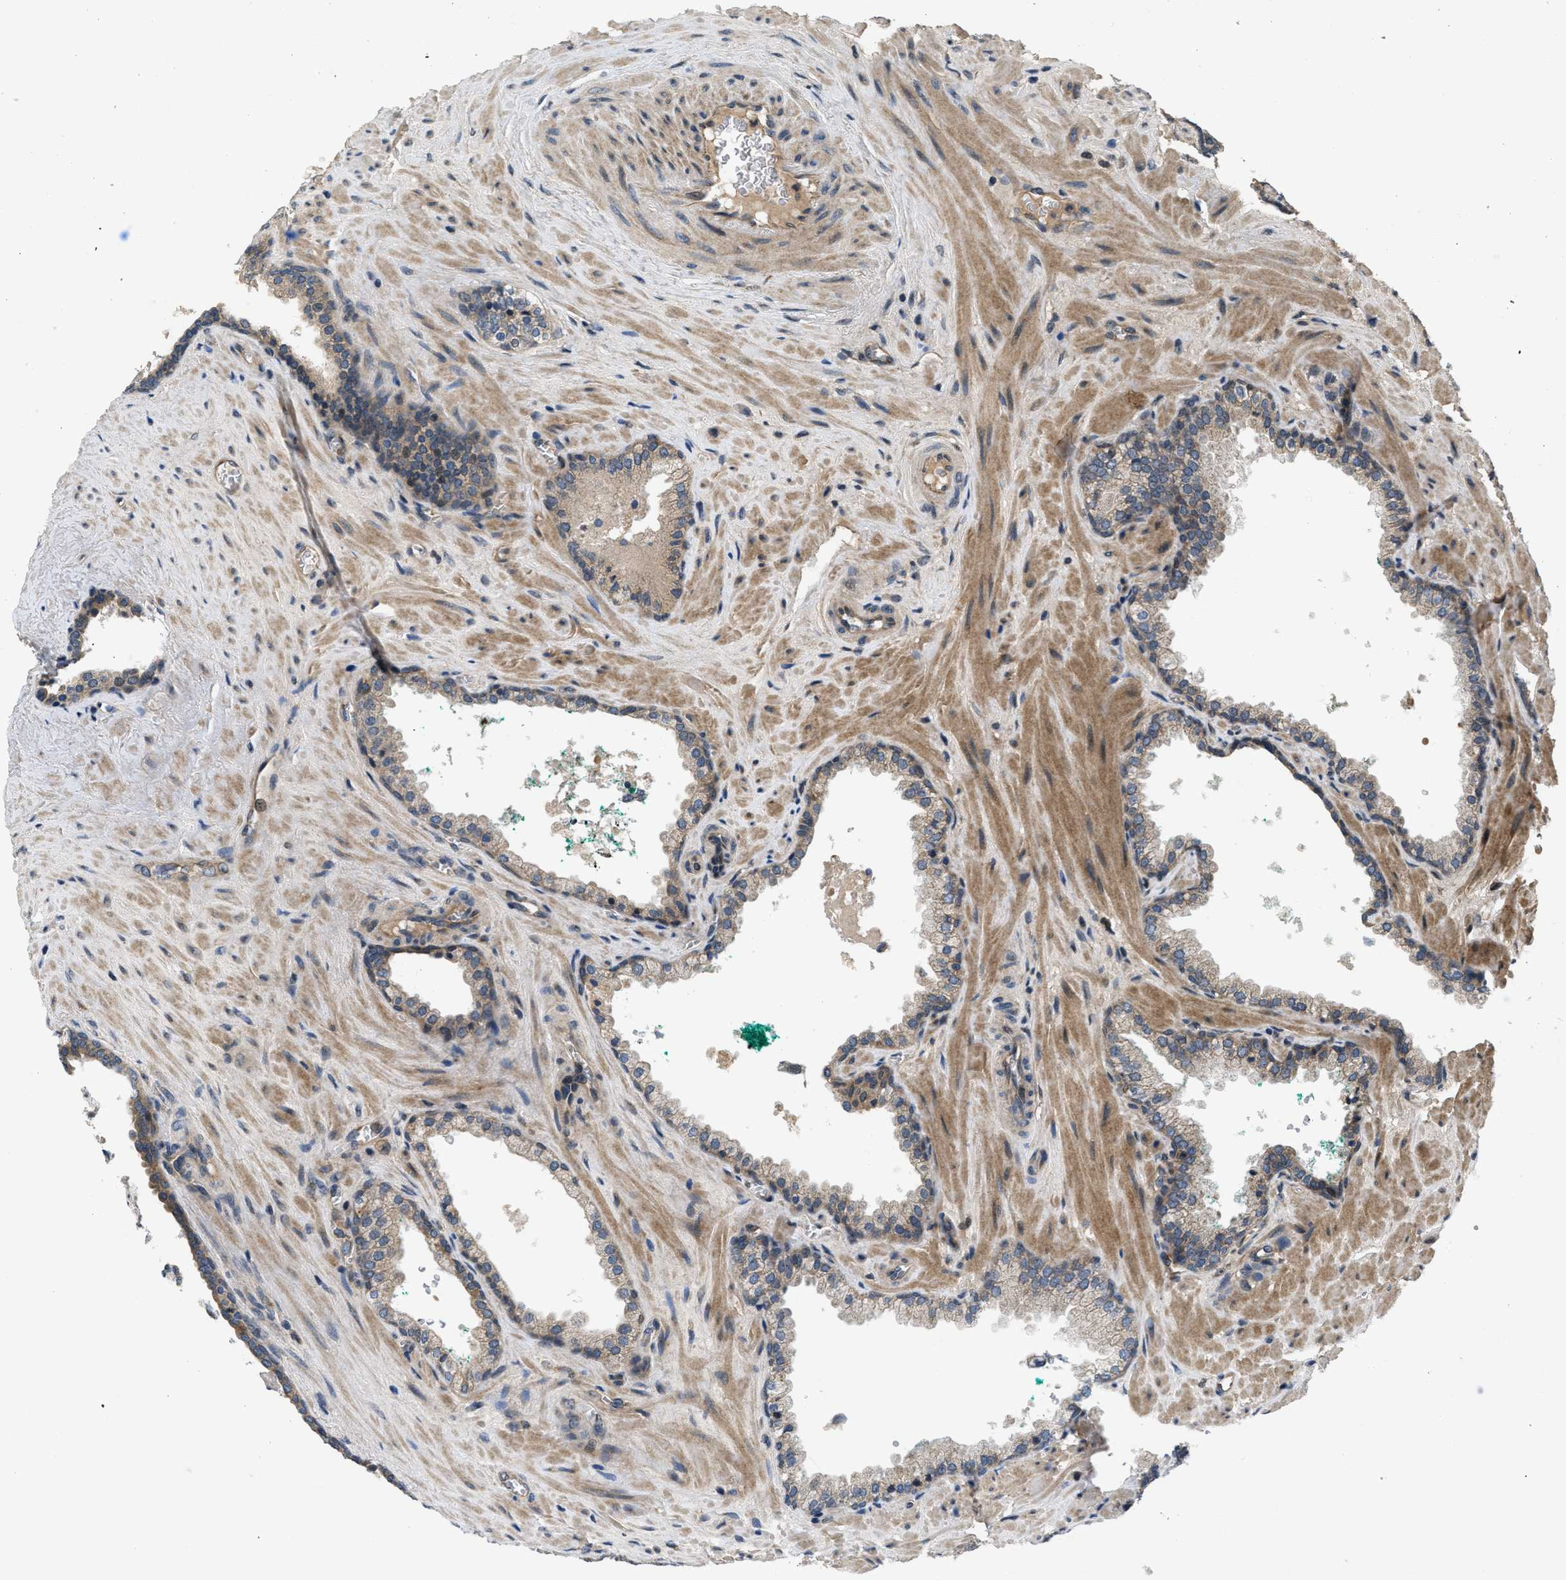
{"staining": {"intensity": "moderate", "quantity": ">75%", "location": "cytoplasmic/membranous"}, "tissue": "prostate cancer", "cell_type": "Tumor cells", "image_type": "cancer", "snomed": [{"axis": "morphology", "description": "Adenocarcinoma, Low grade"}, {"axis": "topography", "description": "Prostate"}], "caption": "Prostate cancer was stained to show a protein in brown. There is medium levels of moderate cytoplasmic/membranous expression in approximately >75% of tumor cells.", "gene": "SPTLC1", "patient": {"sex": "male", "age": 63}}